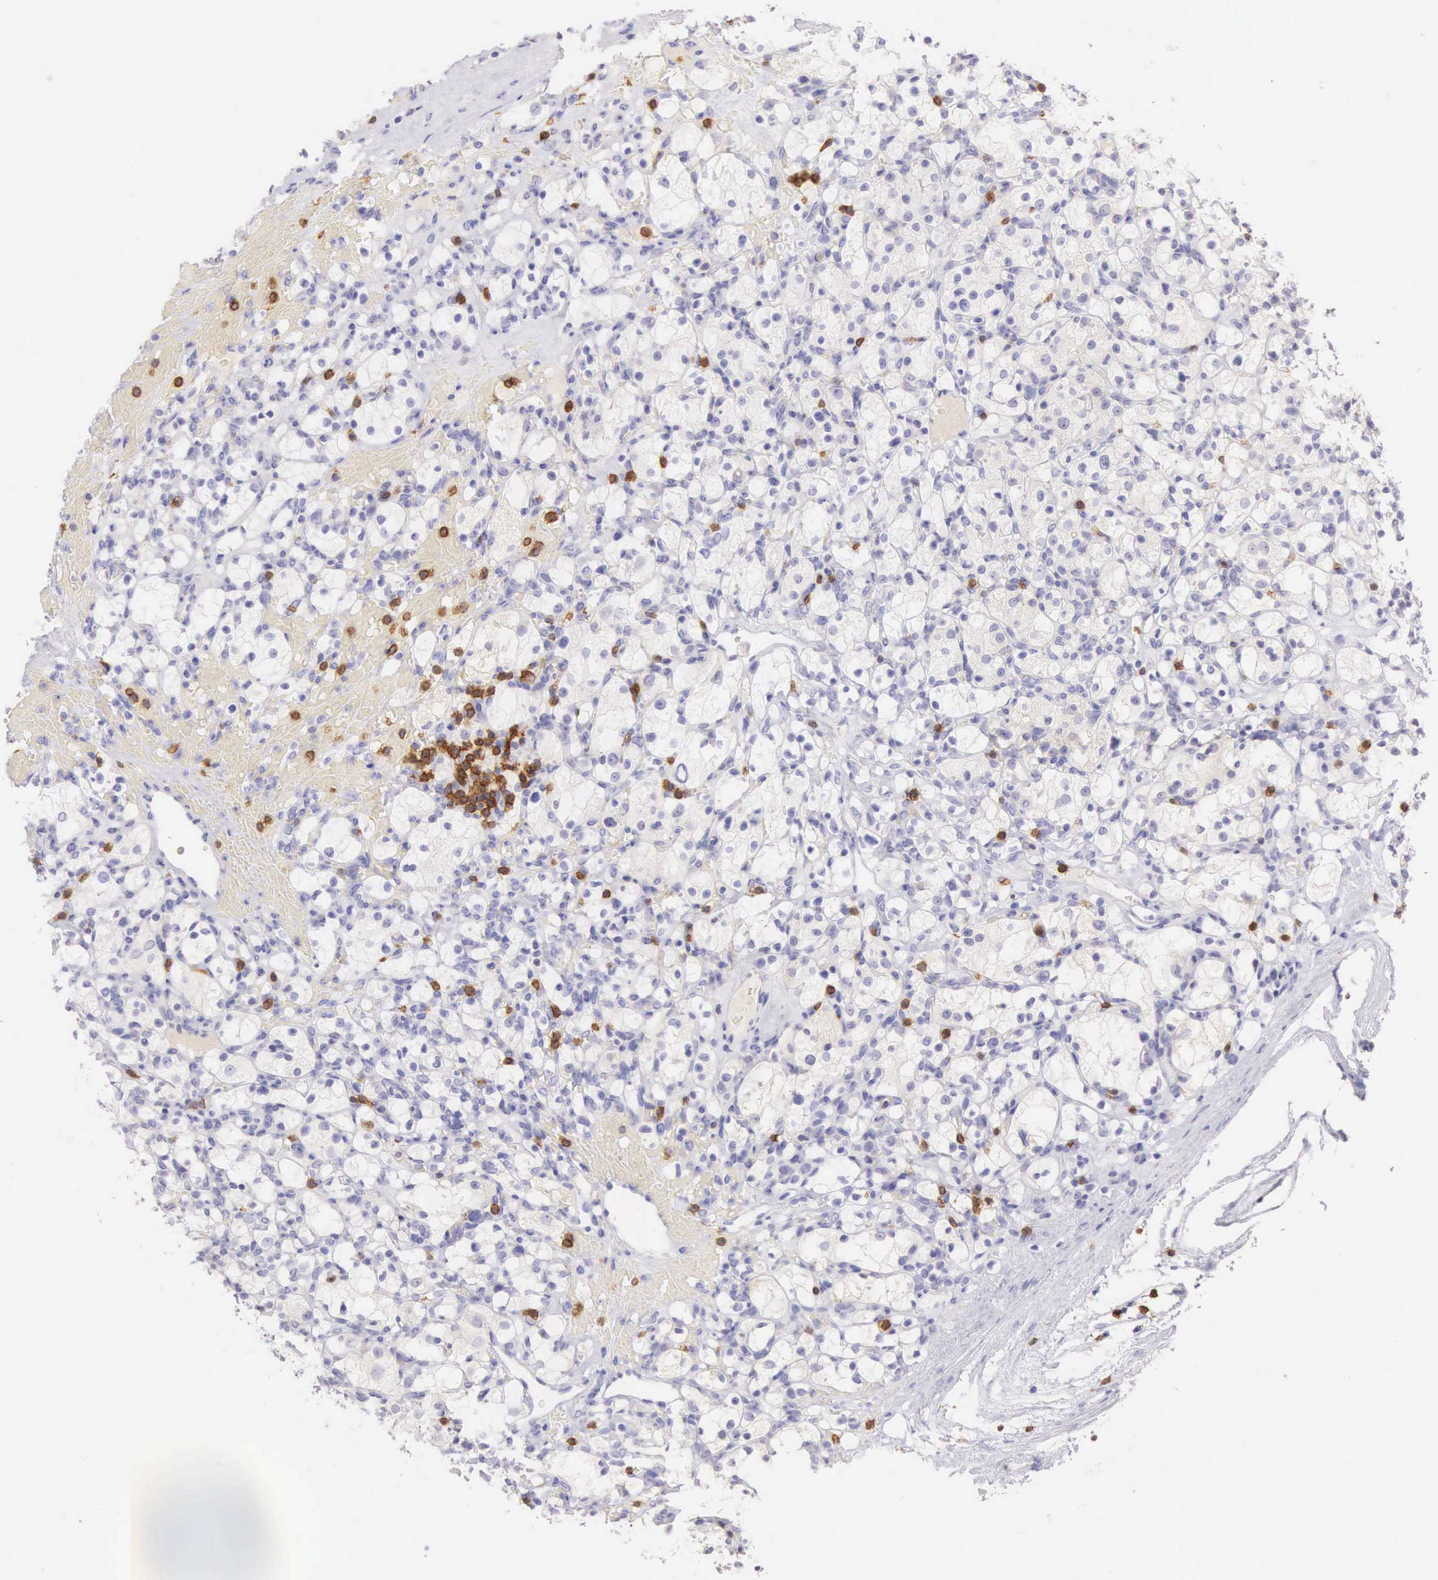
{"staining": {"intensity": "negative", "quantity": "none", "location": "none"}, "tissue": "renal cancer", "cell_type": "Tumor cells", "image_type": "cancer", "snomed": [{"axis": "morphology", "description": "Adenocarcinoma, NOS"}, {"axis": "topography", "description": "Kidney"}], "caption": "The histopathology image displays no significant positivity in tumor cells of renal cancer.", "gene": "CD3E", "patient": {"sex": "female", "age": 83}}